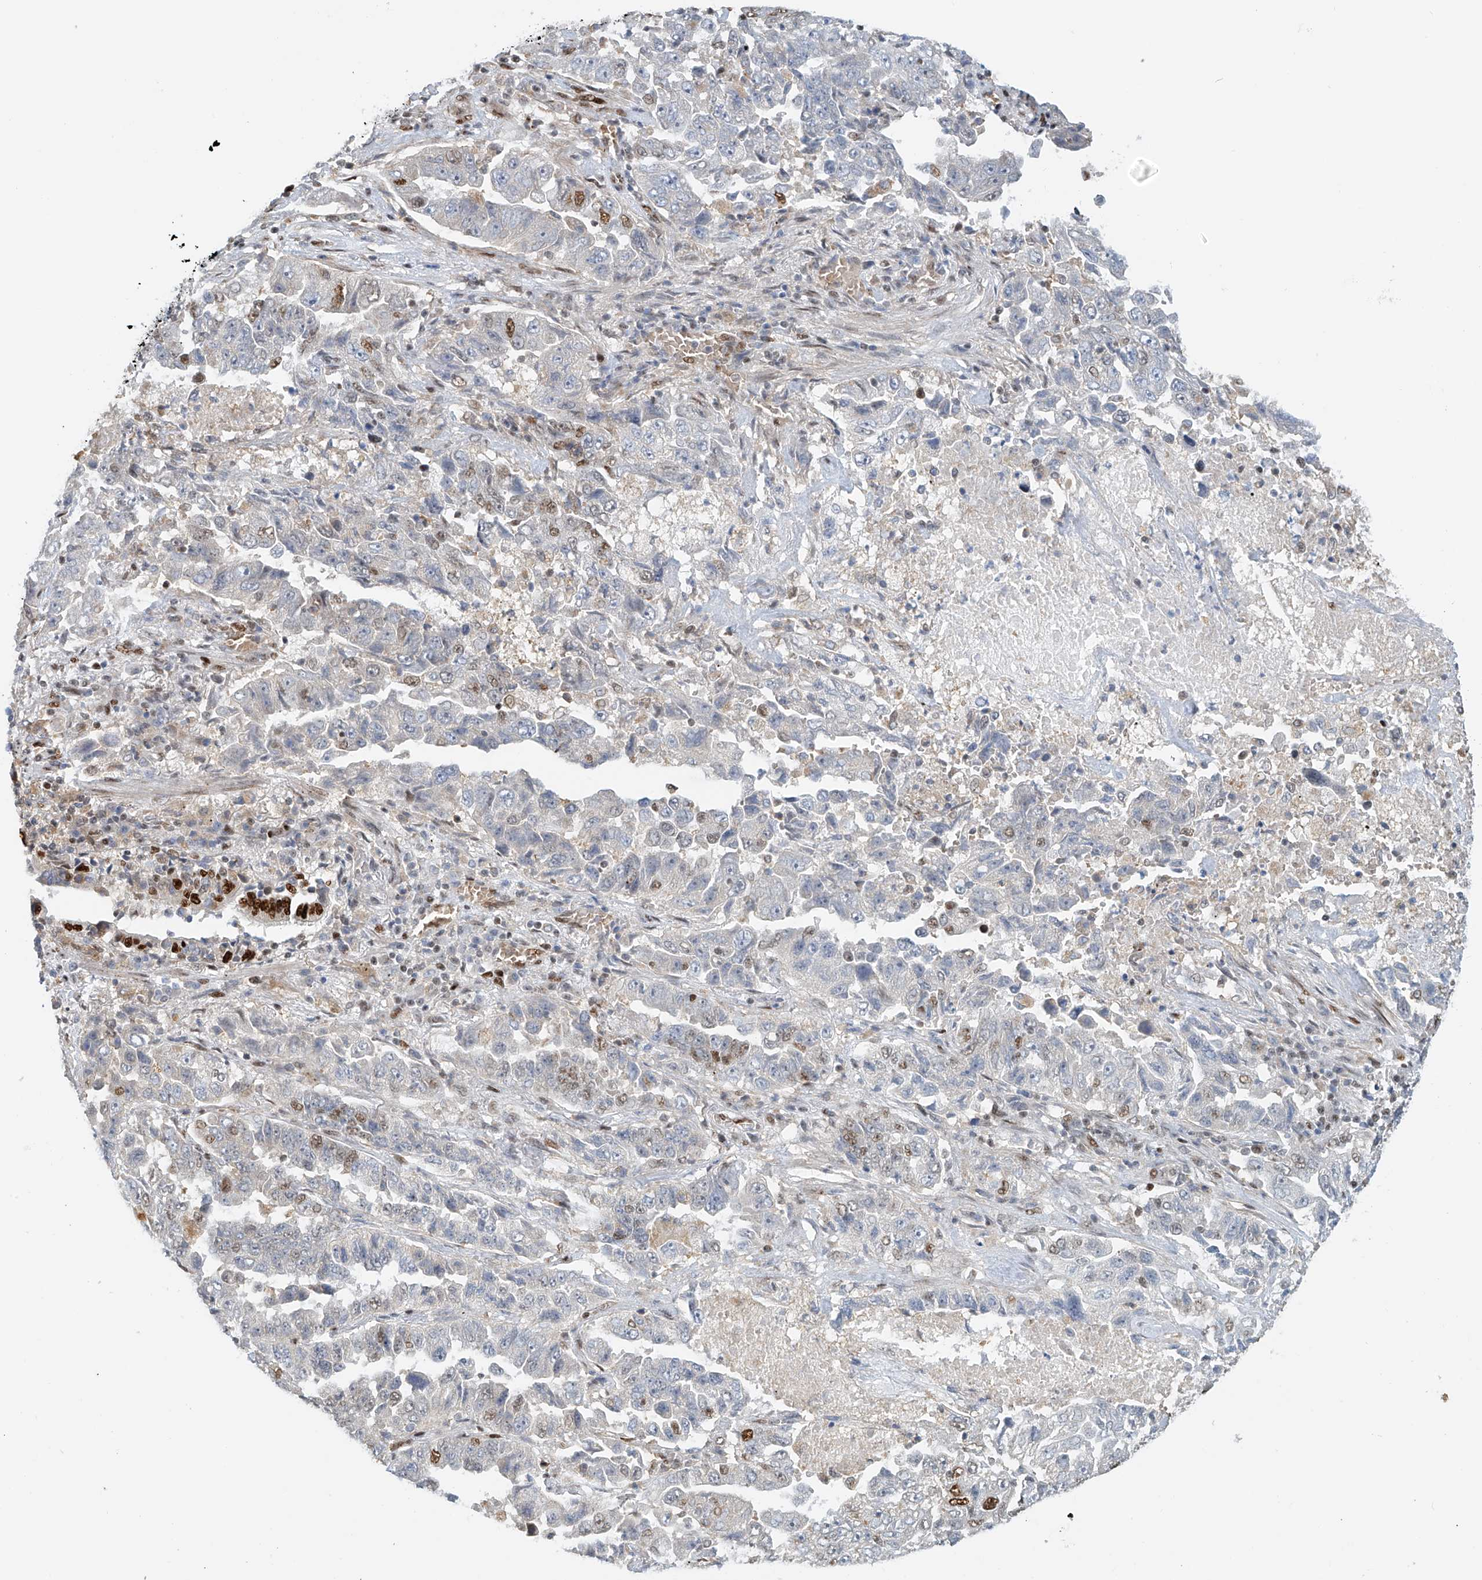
{"staining": {"intensity": "moderate", "quantity": "<25%", "location": "nuclear"}, "tissue": "lung cancer", "cell_type": "Tumor cells", "image_type": "cancer", "snomed": [{"axis": "morphology", "description": "Adenocarcinoma, NOS"}, {"axis": "topography", "description": "Lung"}], "caption": "IHC micrograph of neoplastic tissue: human lung cancer stained using IHC displays low levels of moderate protein expression localized specifically in the nuclear of tumor cells, appearing as a nuclear brown color.", "gene": "ZNF514", "patient": {"sex": "female", "age": 51}}